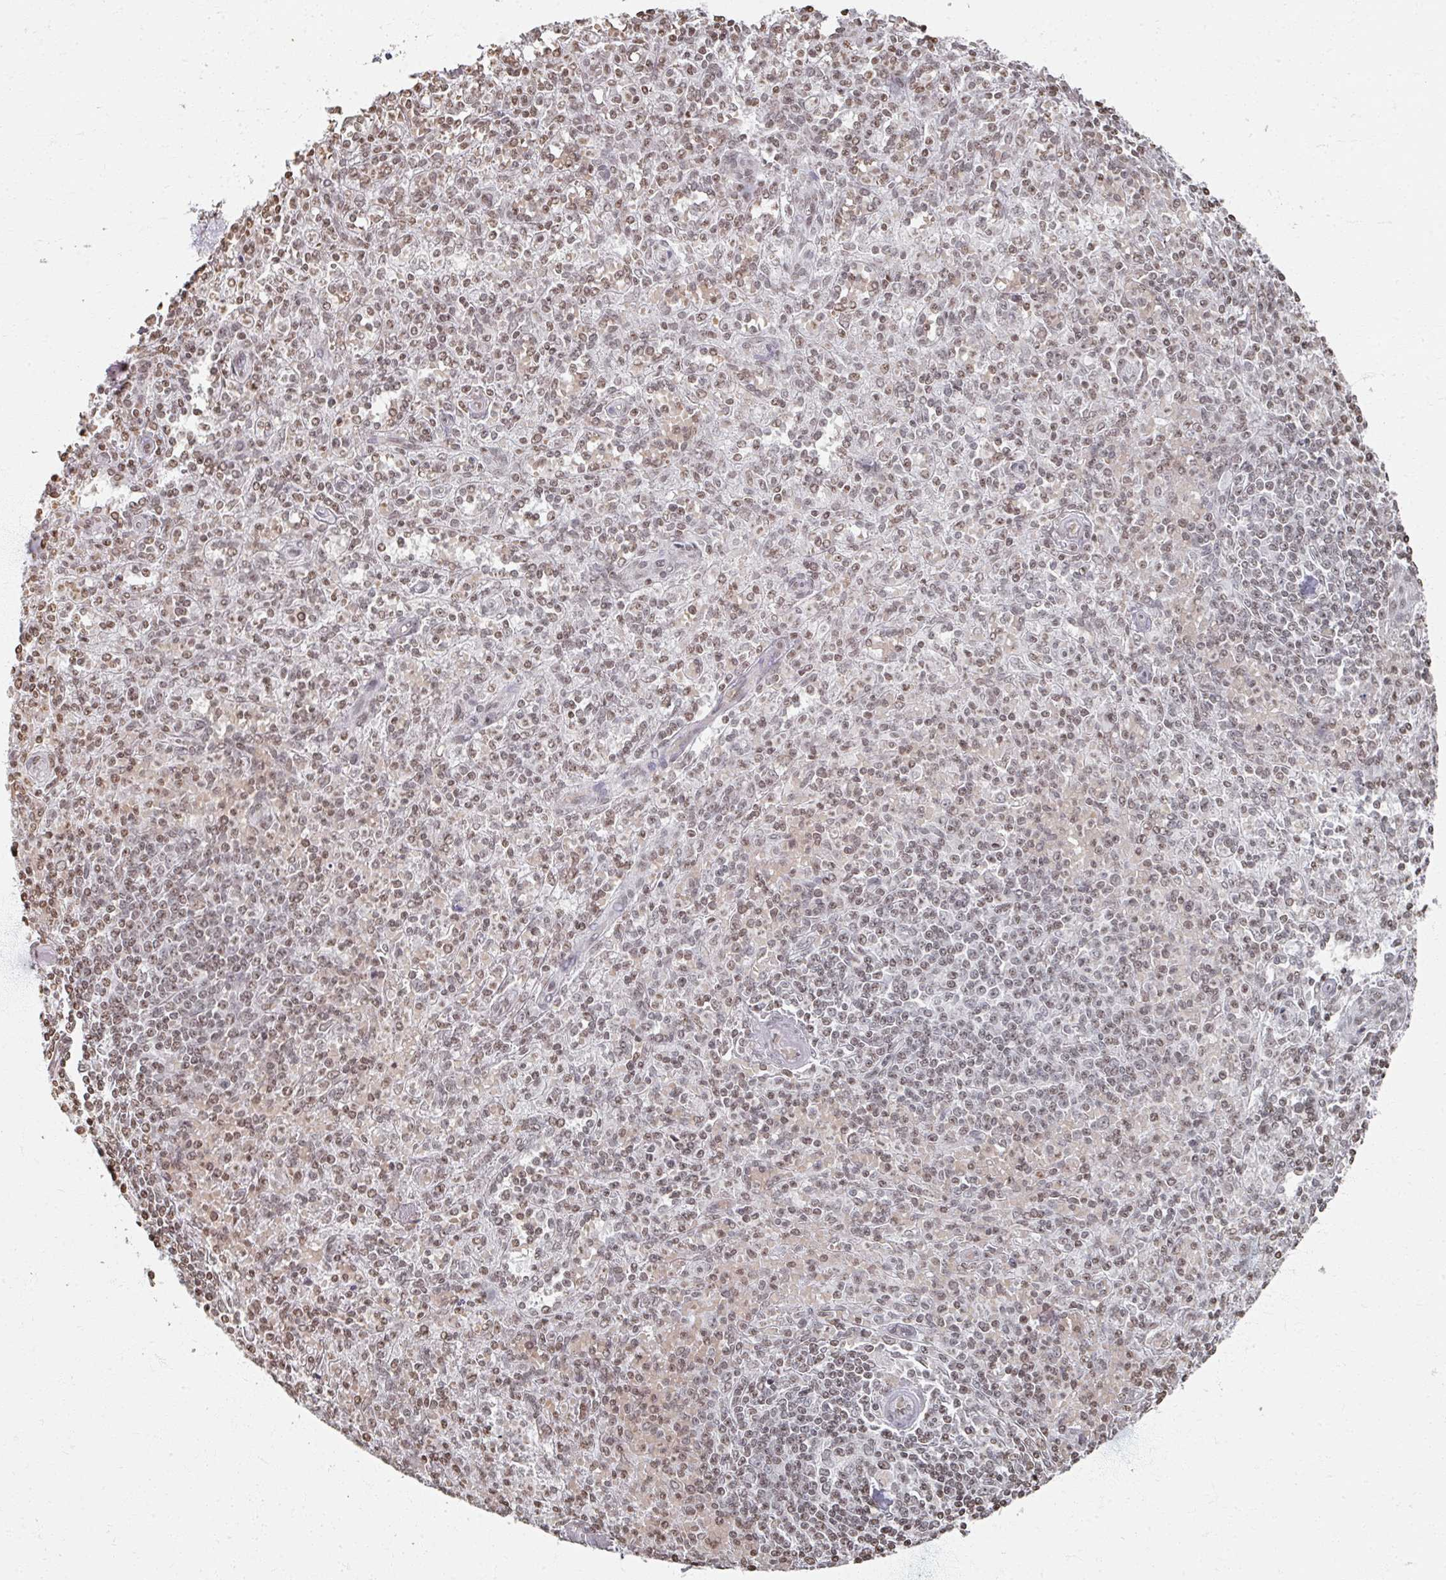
{"staining": {"intensity": "moderate", "quantity": "25%-75%", "location": "nuclear"}, "tissue": "spleen", "cell_type": "Cells in red pulp", "image_type": "normal", "snomed": [{"axis": "morphology", "description": "Normal tissue, NOS"}, {"axis": "topography", "description": "Spleen"}], "caption": "A histopathology image of spleen stained for a protein displays moderate nuclear brown staining in cells in red pulp. (DAB (3,3'-diaminobenzidine) = brown stain, brightfield microscopy at high magnification).", "gene": "DCUN1D5", "patient": {"sex": "female", "age": 70}}